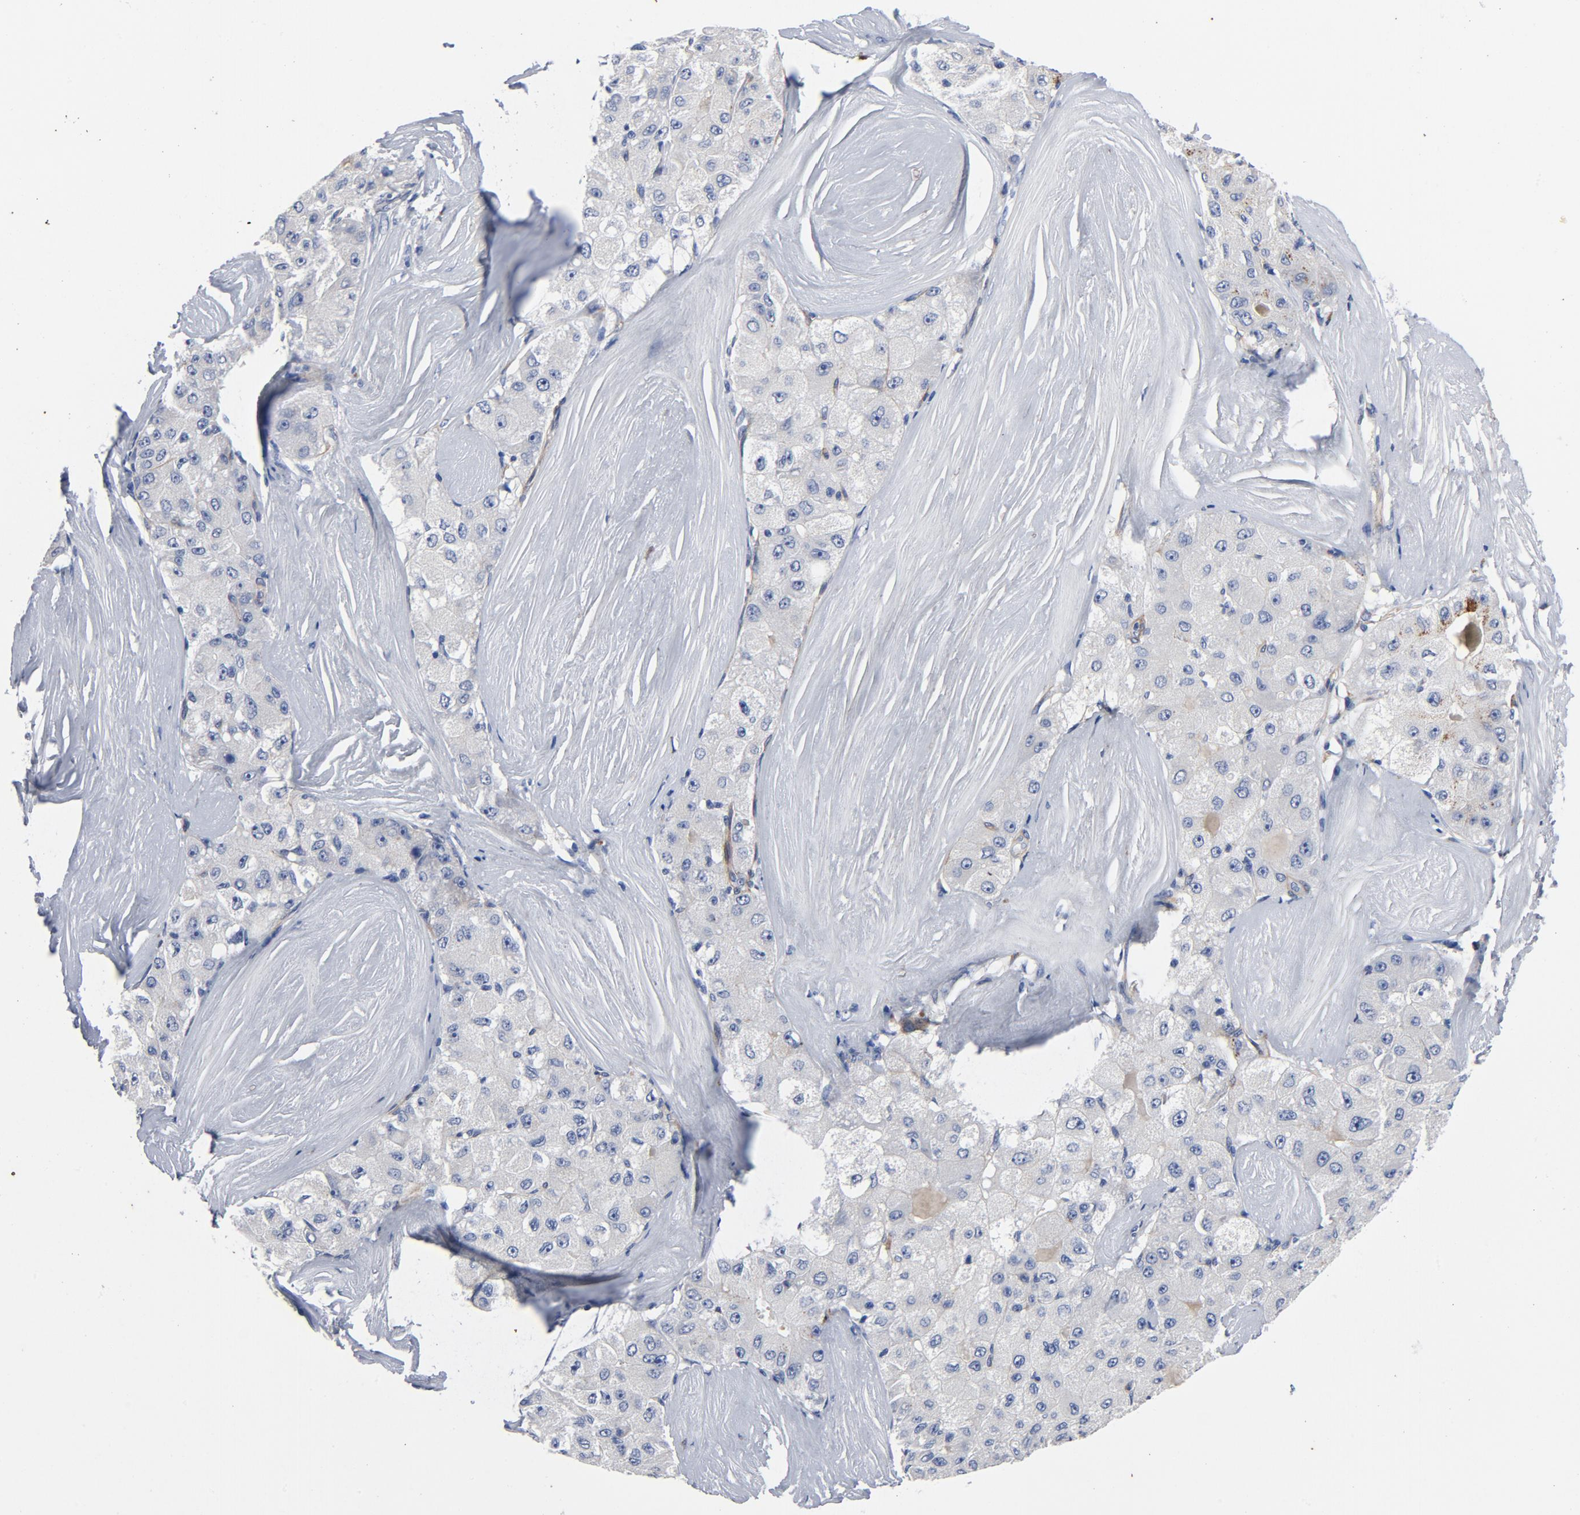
{"staining": {"intensity": "negative", "quantity": "none", "location": "none"}, "tissue": "liver cancer", "cell_type": "Tumor cells", "image_type": "cancer", "snomed": [{"axis": "morphology", "description": "Carcinoma, Hepatocellular, NOS"}, {"axis": "topography", "description": "Liver"}], "caption": "A micrograph of human liver cancer (hepatocellular carcinoma) is negative for staining in tumor cells.", "gene": "LAMC1", "patient": {"sex": "male", "age": 80}}